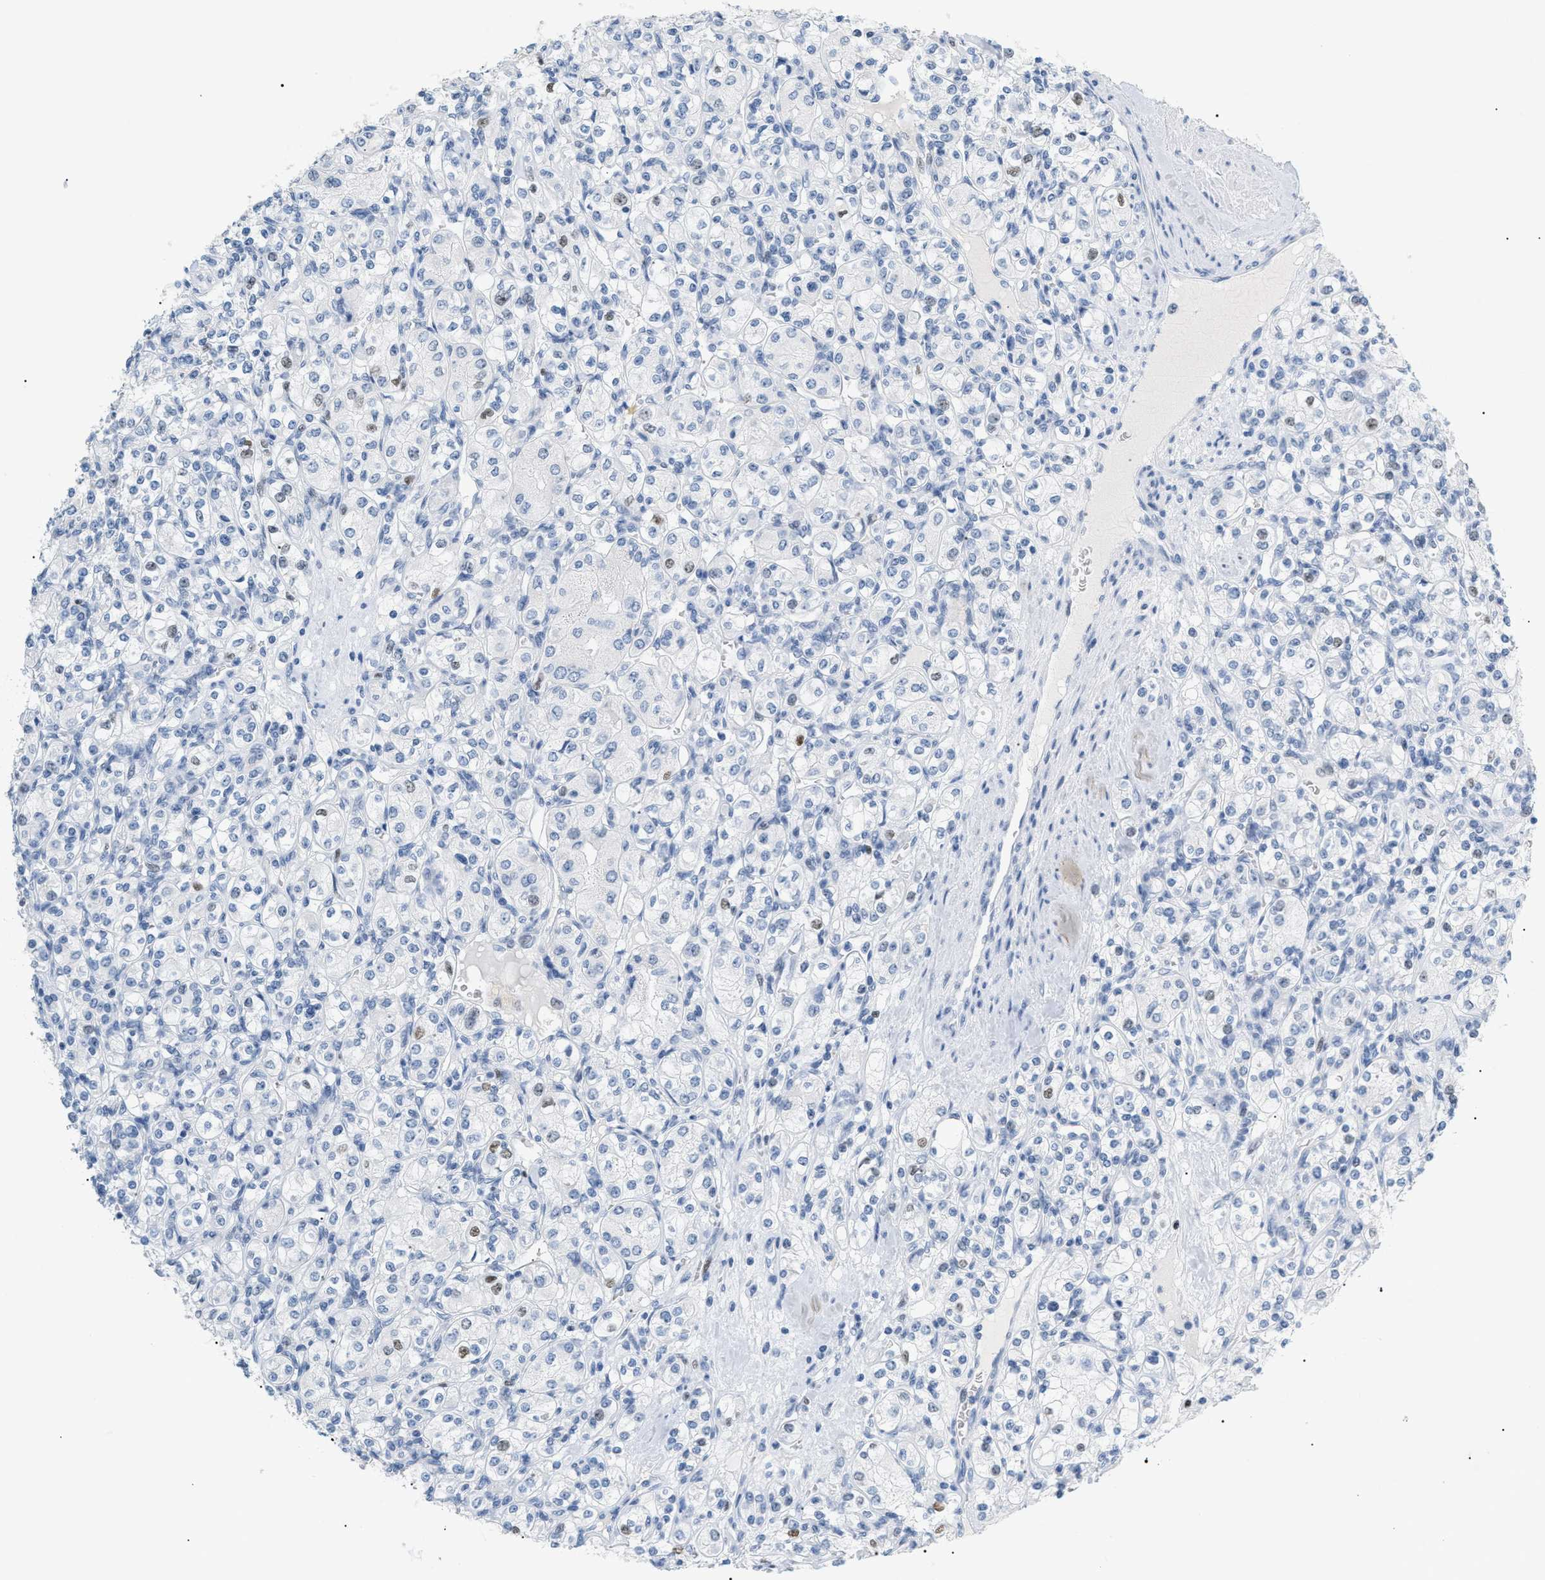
{"staining": {"intensity": "weak", "quantity": "<25%", "location": "nuclear"}, "tissue": "renal cancer", "cell_type": "Tumor cells", "image_type": "cancer", "snomed": [{"axis": "morphology", "description": "Adenocarcinoma, NOS"}, {"axis": "topography", "description": "Kidney"}], "caption": "IHC image of adenocarcinoma (renal) stained for a protein (brown), which reveals no expression in tumor cells.", "gene": "MCM7", "patient": {"sex": "male", "age": 77}}